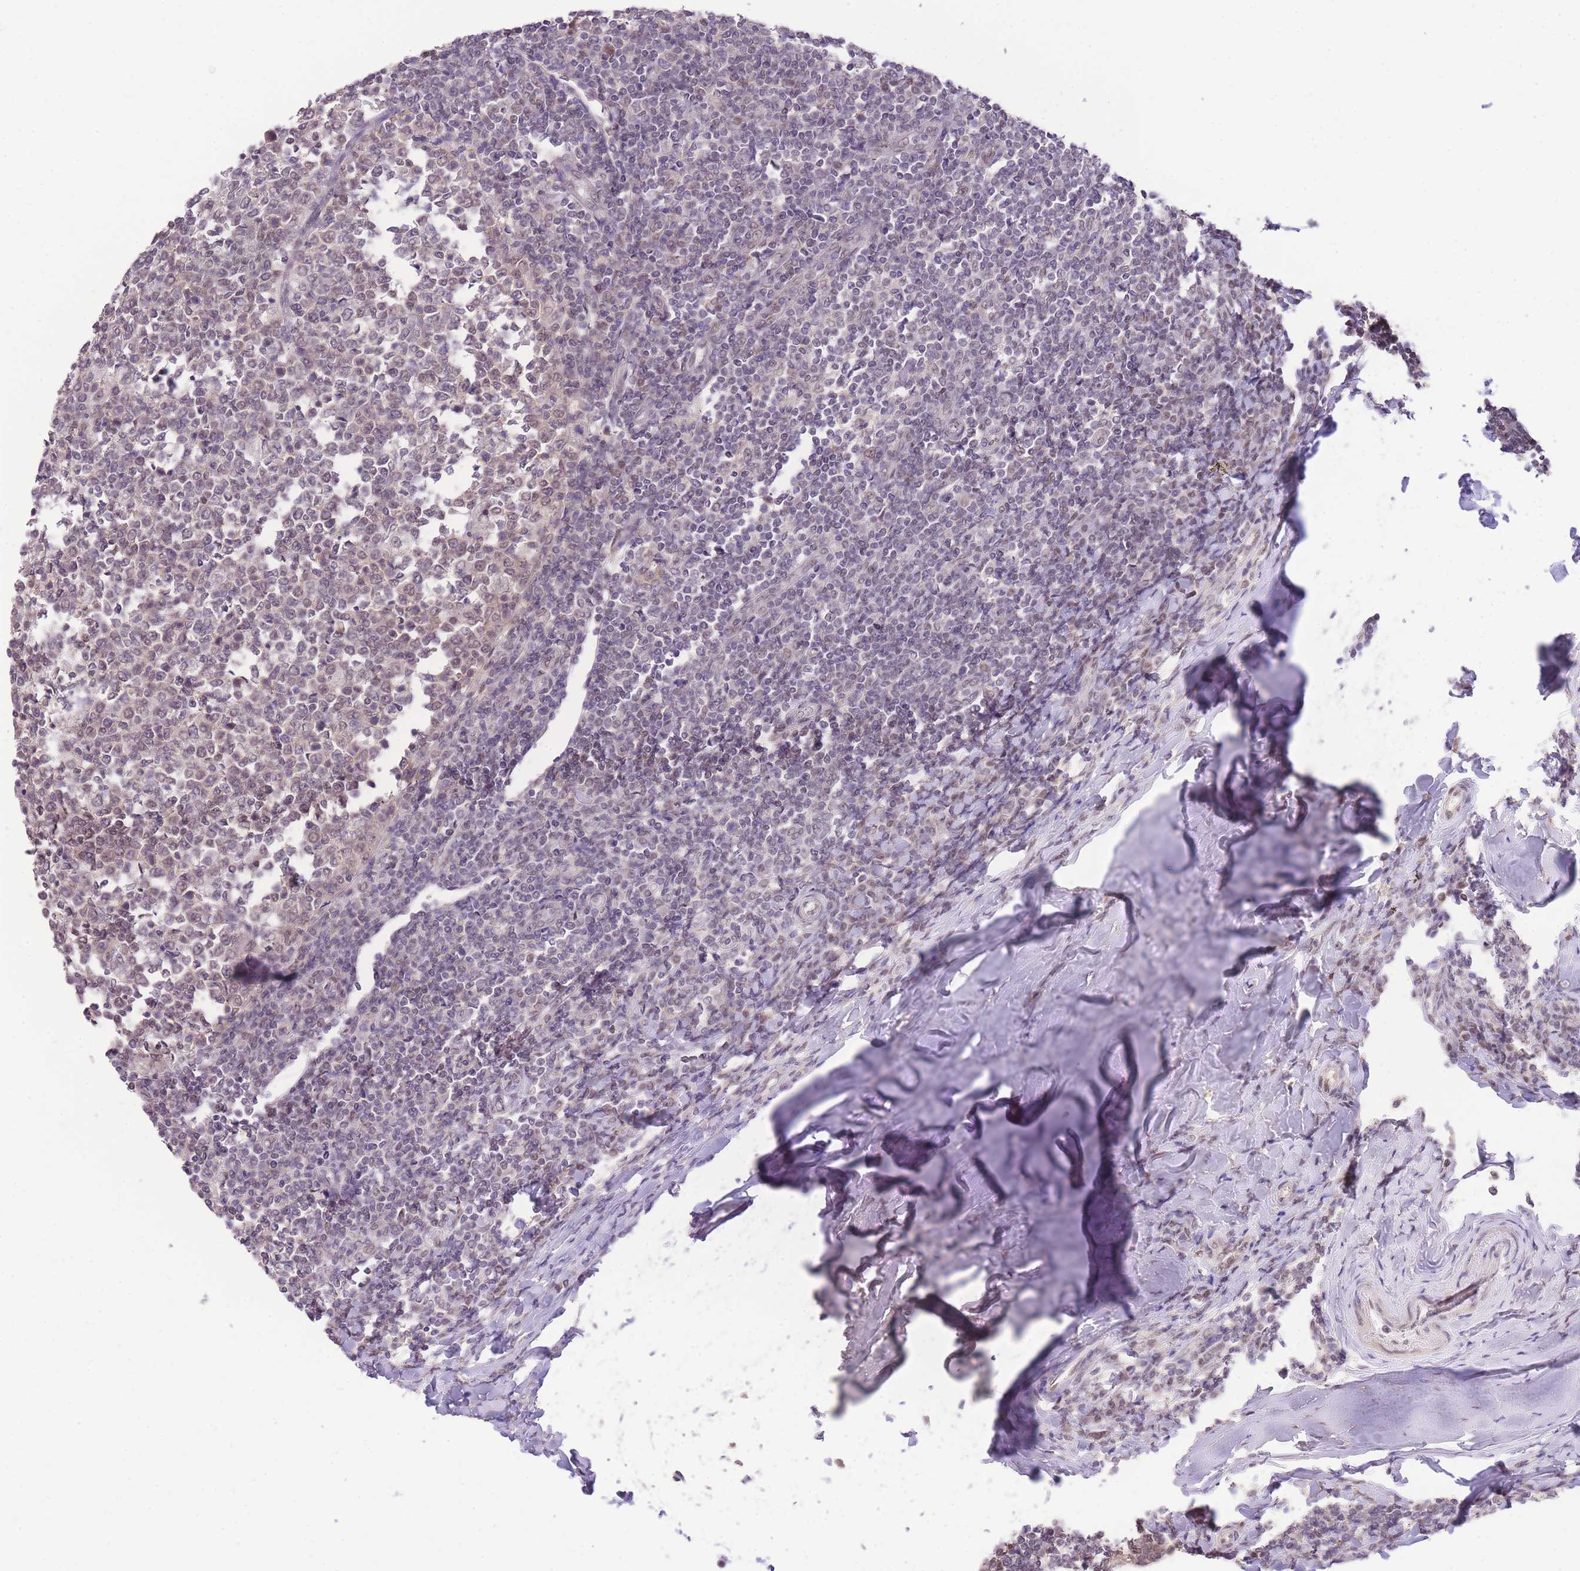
{"staining": {"intensity": "moderate", "quantity": ">75%", "location": "nuclear"}, "tissue": "tonsil", "cell_type": "Germinal center cells", "image_type": "normal", "snomed": [{"axis": "morphology", "description": "Normal tissue, NOS"}, {"axis": "topography", "description": "Tonsil"}], "caption": "About >75% of germinal center cells in unremarkable tonsil exhibit moderate nuclear protein expression as visualized by brown immunohistochemical staining.", "gene": "UBXN7", "patient": {"sex": "female", "age": 19}}